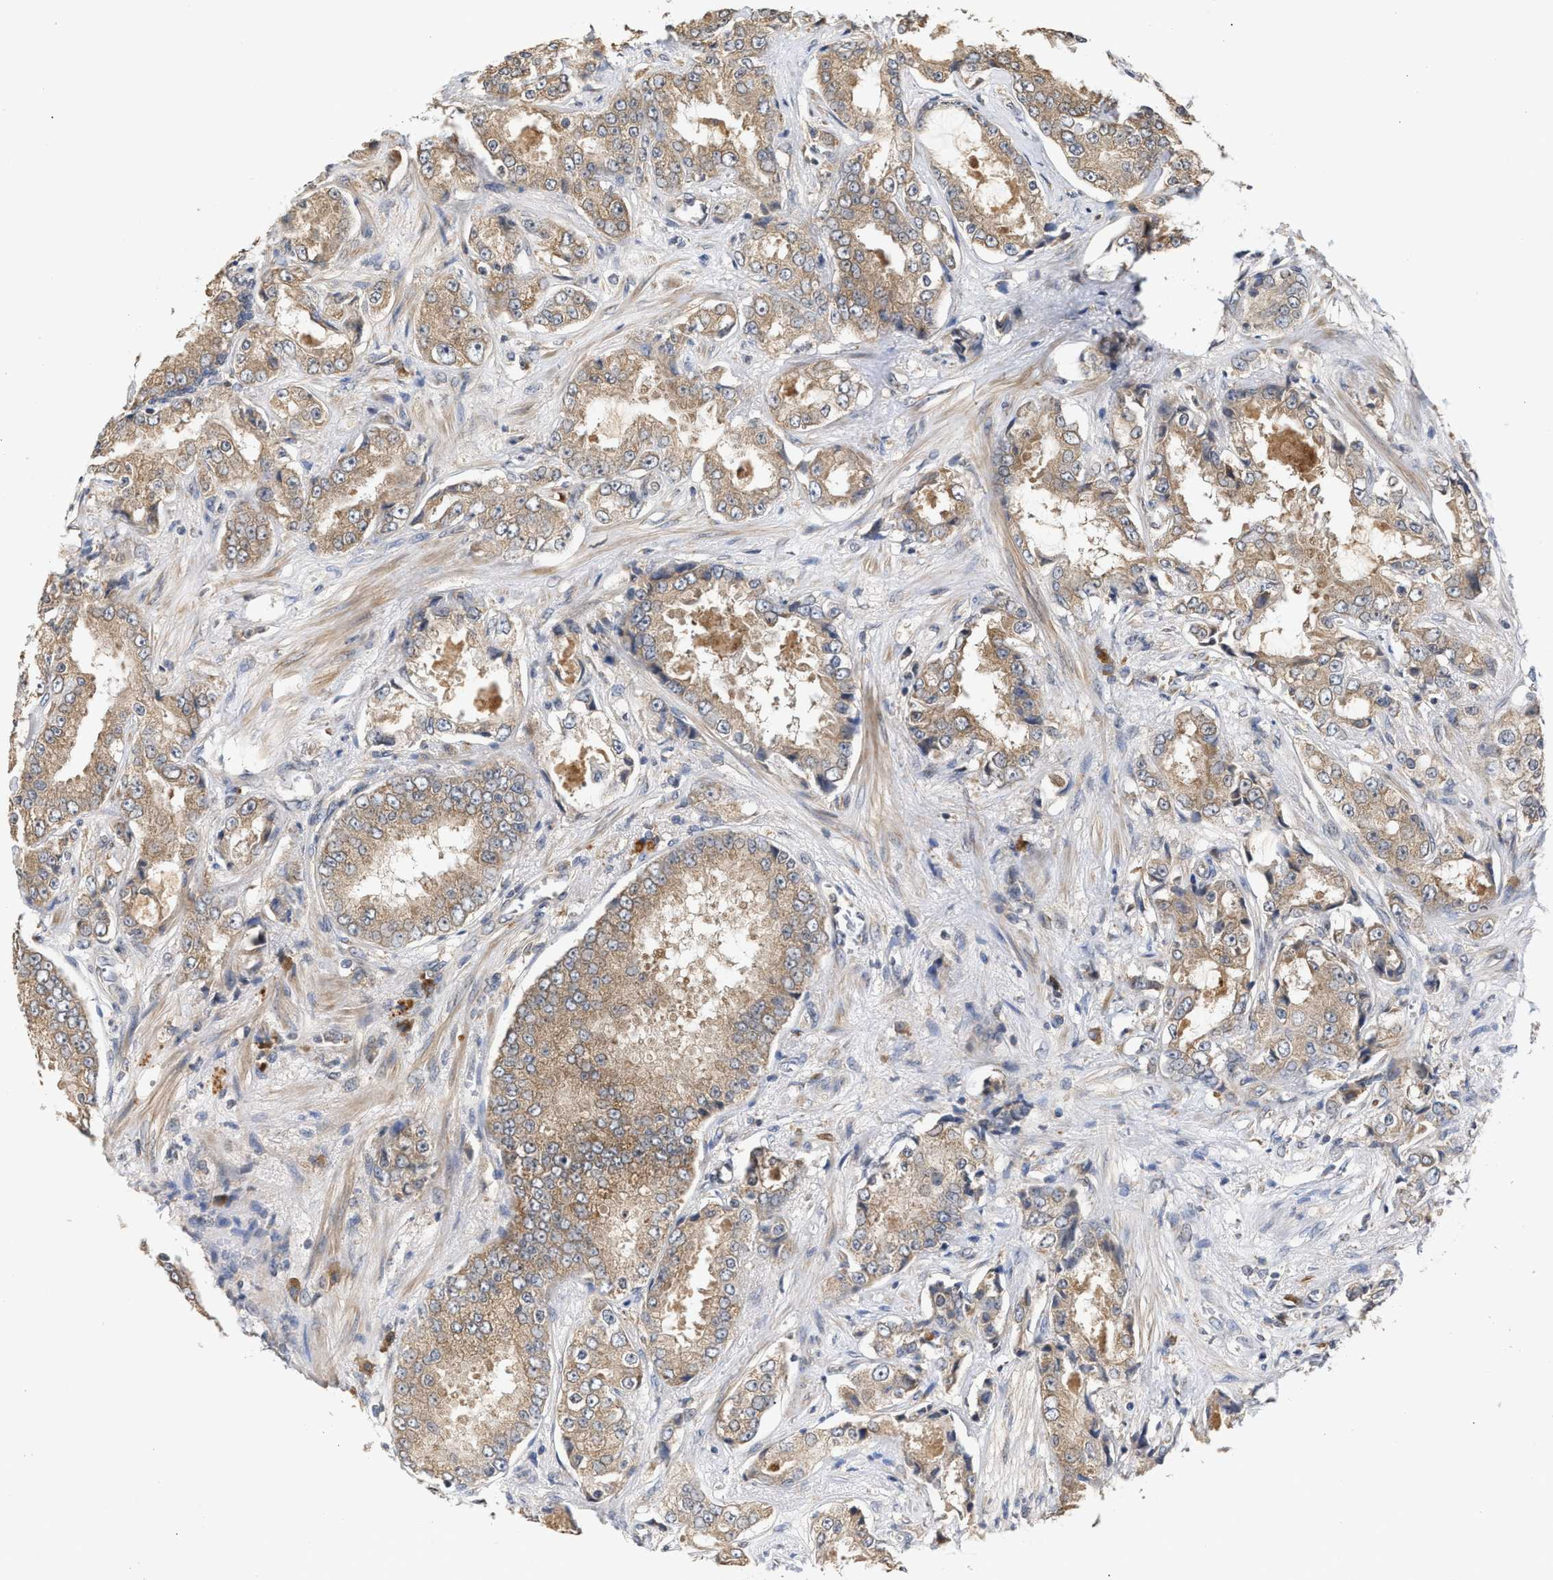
{"staining": {"intensity": "moderate", "quantity": ">75%", "location": "cytoplasmic/membranous"}, "tissue": "prostate cancer", "cell_type": "Tumor cells", "image_type": "cancer", "snomed": [{"axis": "morphology", "description": "Adenocarcinoma, High grade"}, {"axis": "topography", "description": "Prostate"}], "caption": "Tumor cells demonstrate medium levels of moderate cytoplasmic/membranous expression in about >75% of cells in human high-grade adenocarcinoma (prostate).", "gene": "SAR1A", "patient": {"sex": "male", "age": 73}}